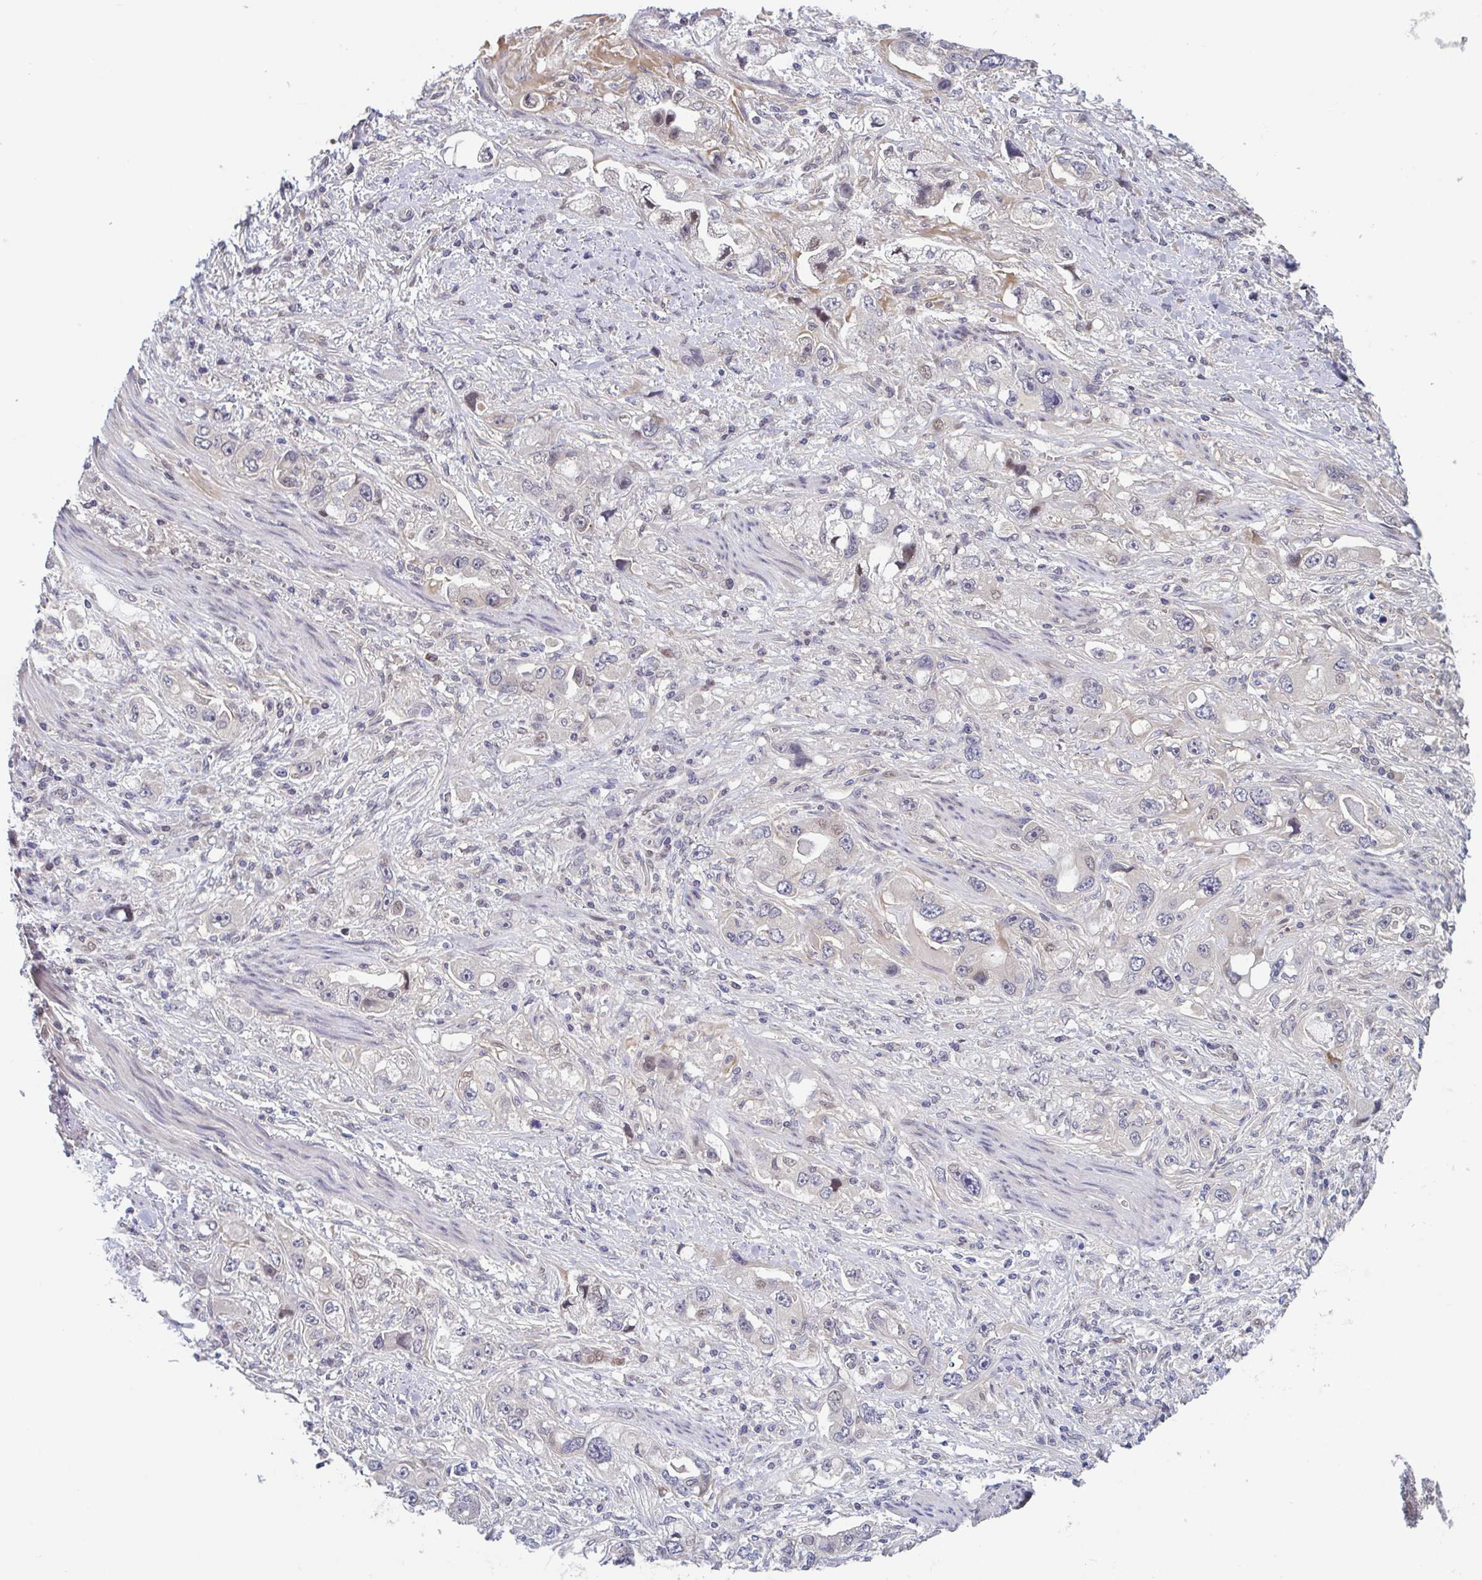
{"staining": {"intensity": "negative", "quantity": "none", "location": "none"}, "tissue": "stomach cancer", "cell_type": "Tumor cells", "image_type": "cancer", "snomed": [{"axis": "morphology", "description": "Adenocarcinoma, NOS"}, {"axis": "topography", "description": "Stomach, lower"}], "caption": "High magnification brightfield microscopy of adenocarcinoma (stomach) stained with DAB (brown) and counterstained with hematoxylin (blue): tumor cells show no significant expression. (Brightfield microscopy of DAB immunohistochemistry (IHC) at high magnification).", "gene": "RIOK1", "patient": {"sex": "female", "age": 93}}